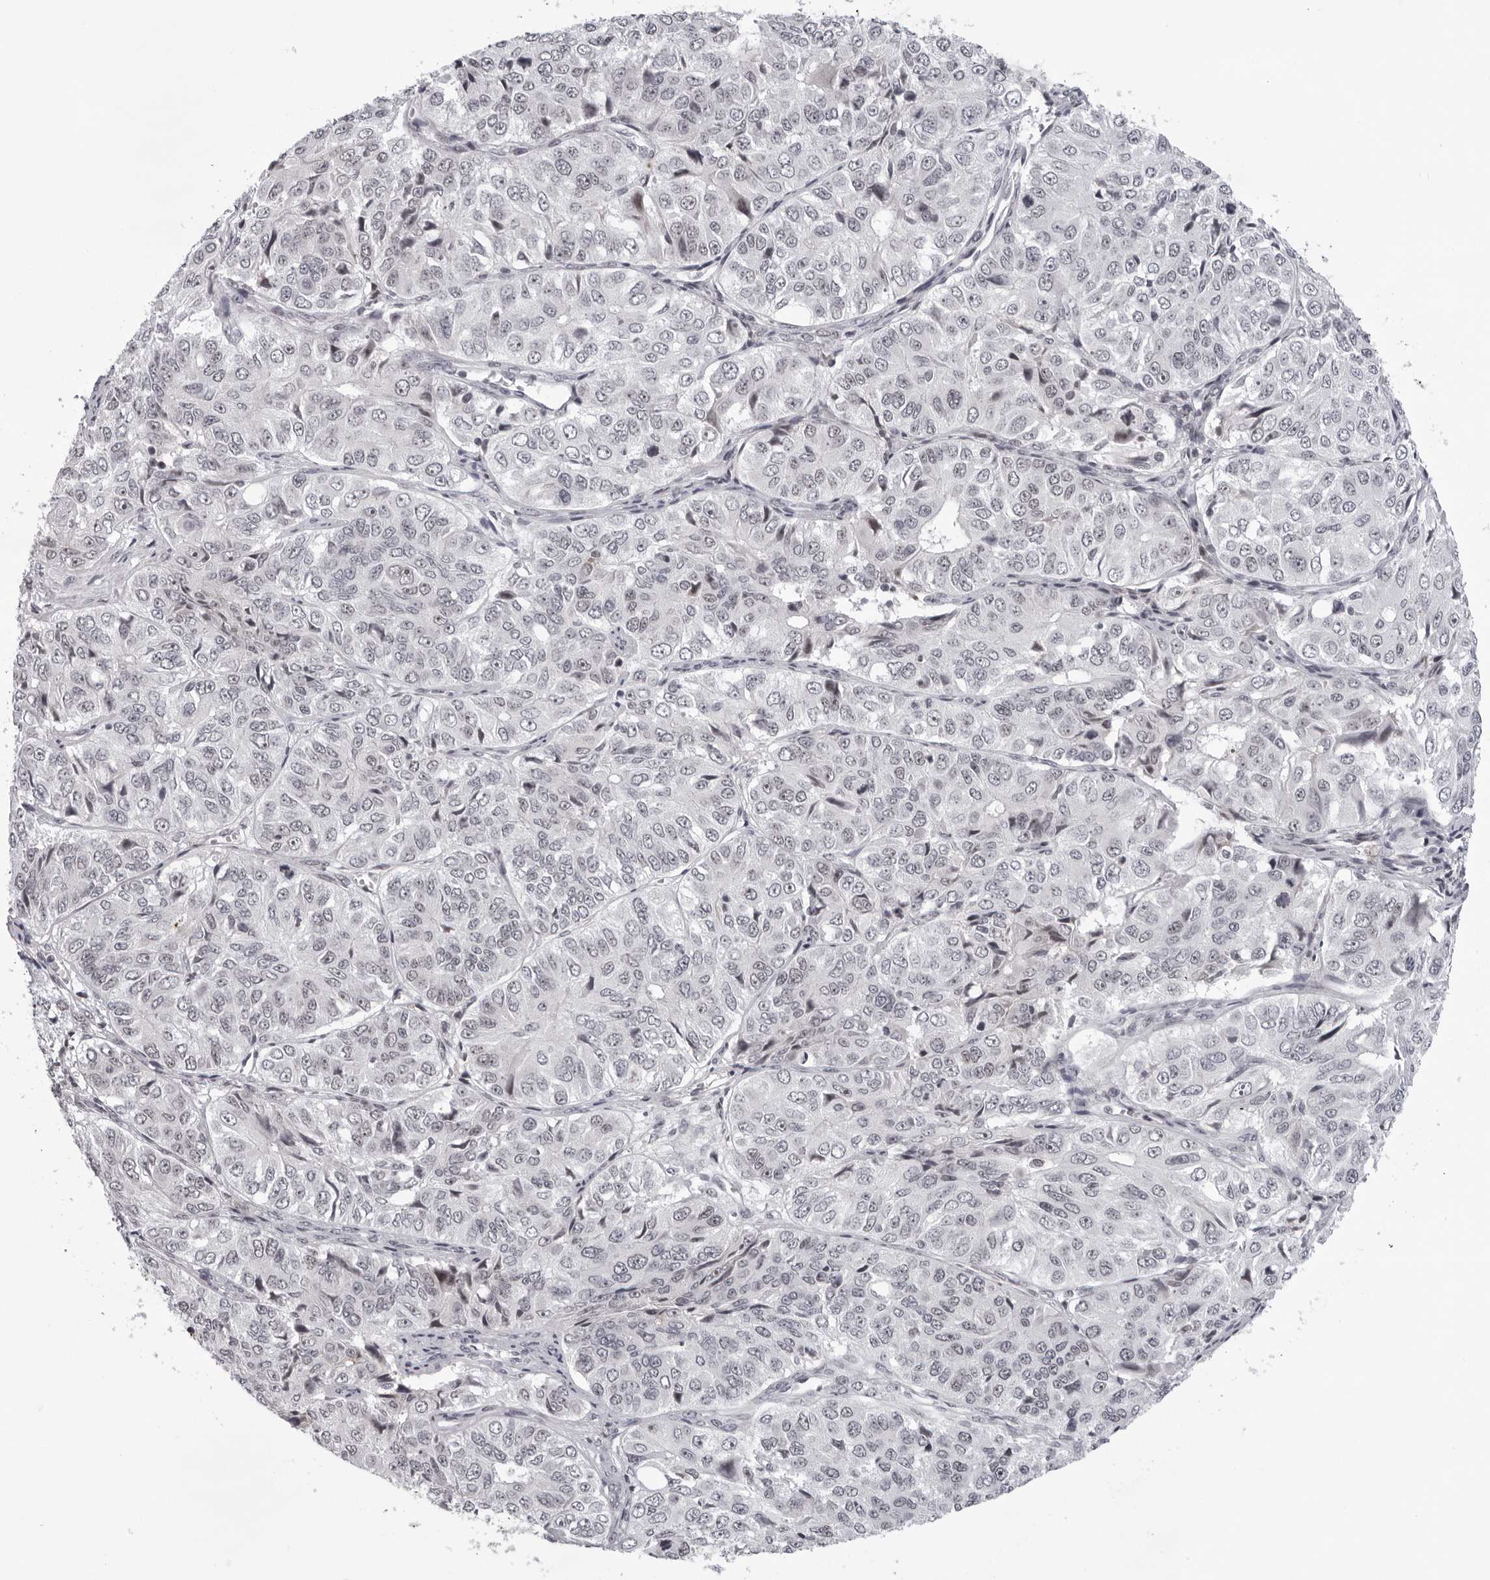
{"staining": {"intensity": "weak", "quantity": "<25%", "location": "nuclear"}, "tissue": "ovarian cancer", "cell_type": "Tumor cells", "image_type": "cancer", "snomed": [{"axis": "morphology", "description": "Carcinoma, endometroid"}, {"axis": "topography", "description": "Ovary"}], "caption": "This image is of ovarian cancer stained with immunohistochemistry to label a protein in brown with the nuclei are counter-stained blue. There is no staining in tumor cells.", "gene": "EXOSC10", "patient": {"sex": "female", "age": 51}}